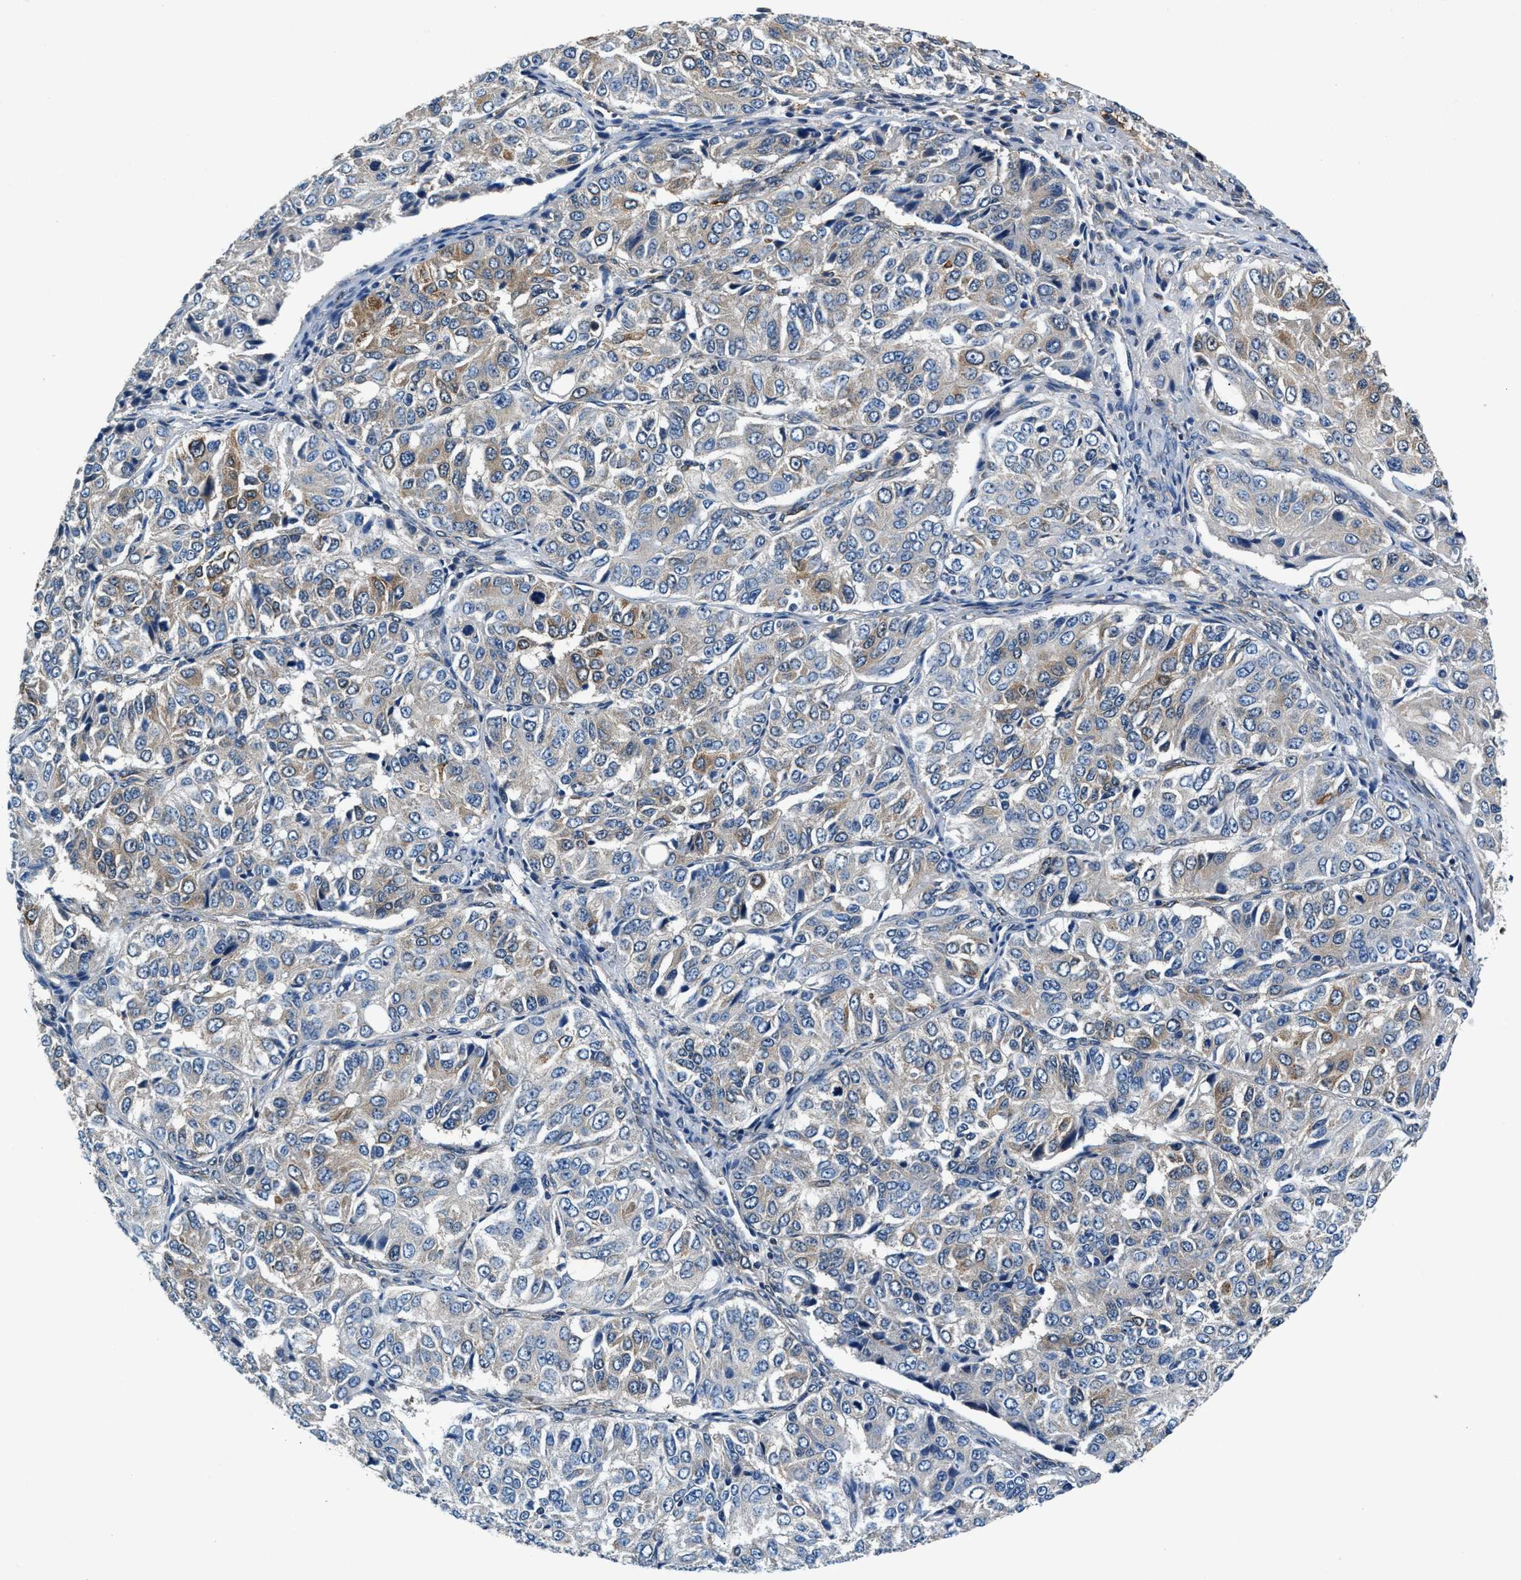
{"staining": {"intensity": "weak", "quantity": "25%-75%", "location": "cytoplasmic/membranous"}, "tissue": "ovarian cancer", "cell_type": "Tumor cells", "image_type": "cancer", "snomed": [{"axis": "morphology", "description": "Carcinoma, endometroid"}, {"axis": "topography", "description": "Ovary"}], "caption": "Approximately 25%-75% of tumor cells in human ovarian cancer display weak cytoplasmic/membranous protein expression as visualized by brown immunohistochemical staining.", "gene": "PRTFDC1", "patient": {"sex": "female", "age": 51}}